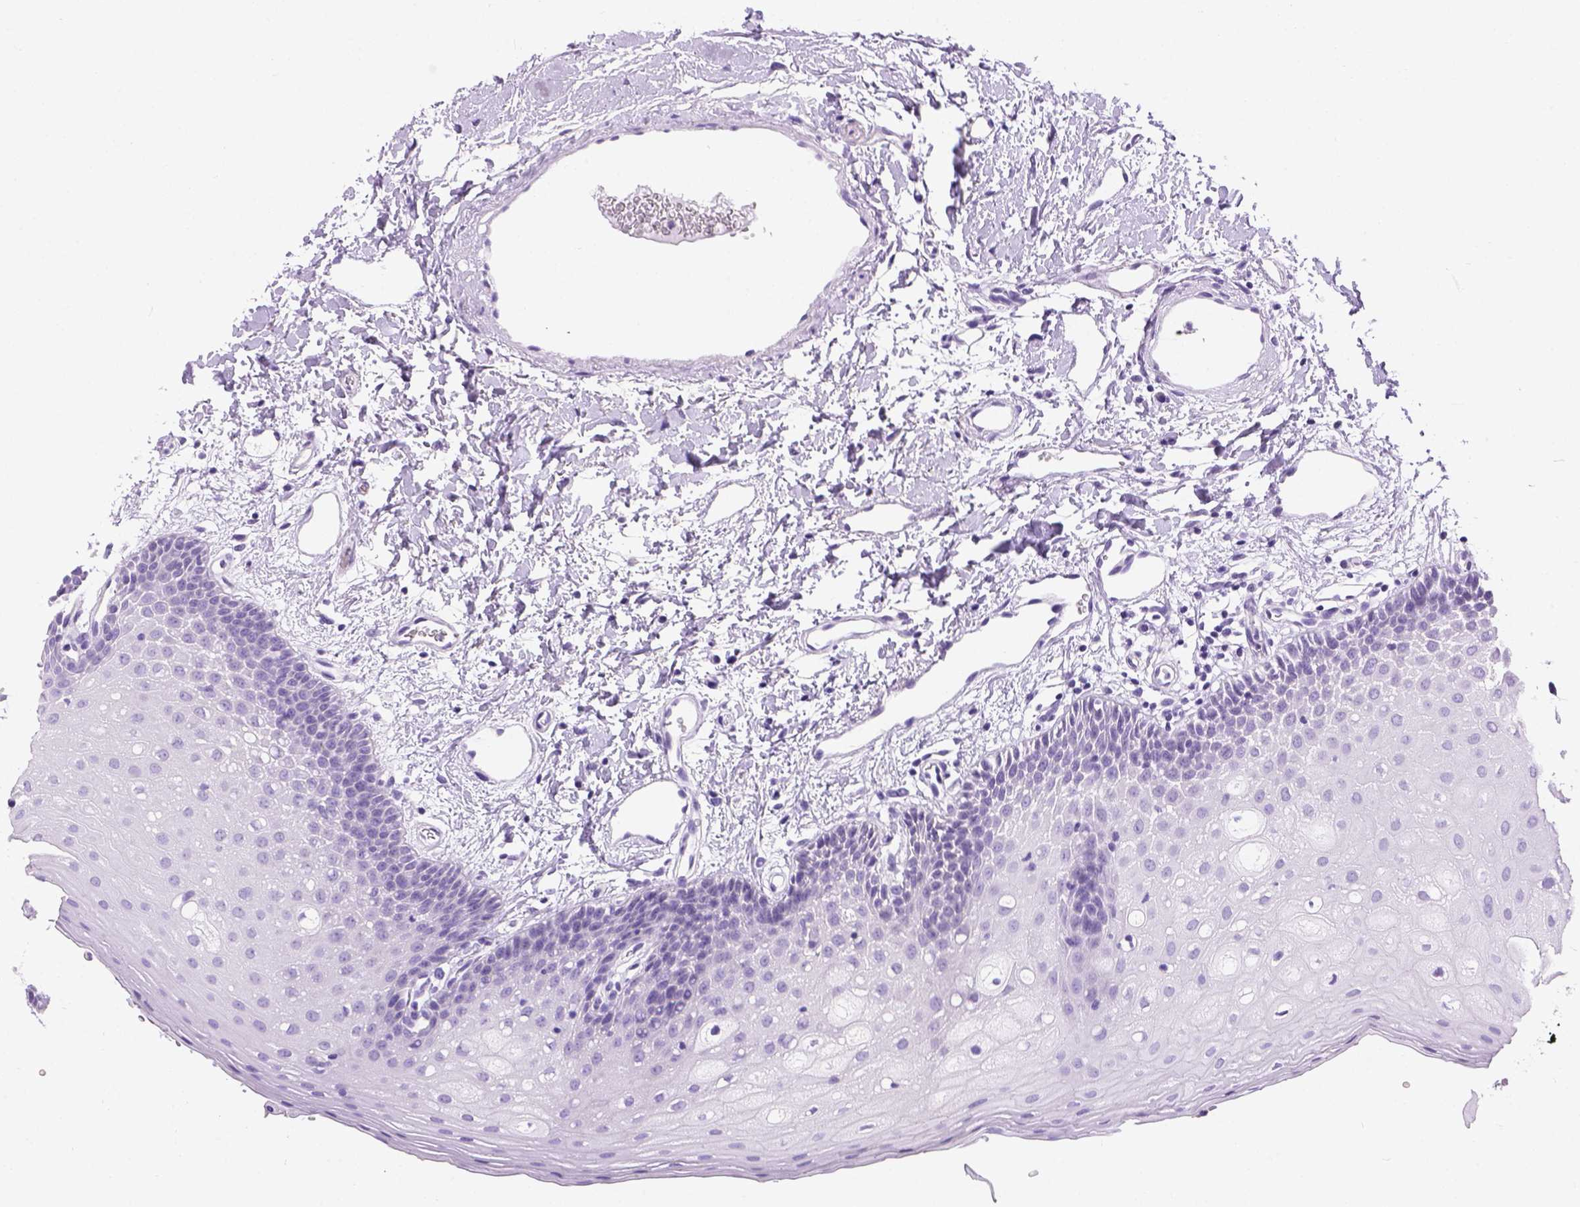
{"staining": {"intensity": "negative", "quantity": "none", "location": "none"}, "tissue": "oral mucosa", "cell_type": "Squamous epithelial cells", "image_type": "normal", "snomed": [{"axis": "morphology", "description": "Normal tissue, NOS"}, {"axis": "topography", "description": "Oral tissue"}], "caption": "The histopathology image shows no staining of squamous epithelial cells in unremarkable oral mucosa. (Stains: DAB (3,3'-diaminobenzidine) IHC with hematoxylin counter stain, Microscopy: brightfield microscopy at high magnification).", "gene": "TMEM38A", "patient": {"sex": "female", "age": 43}}